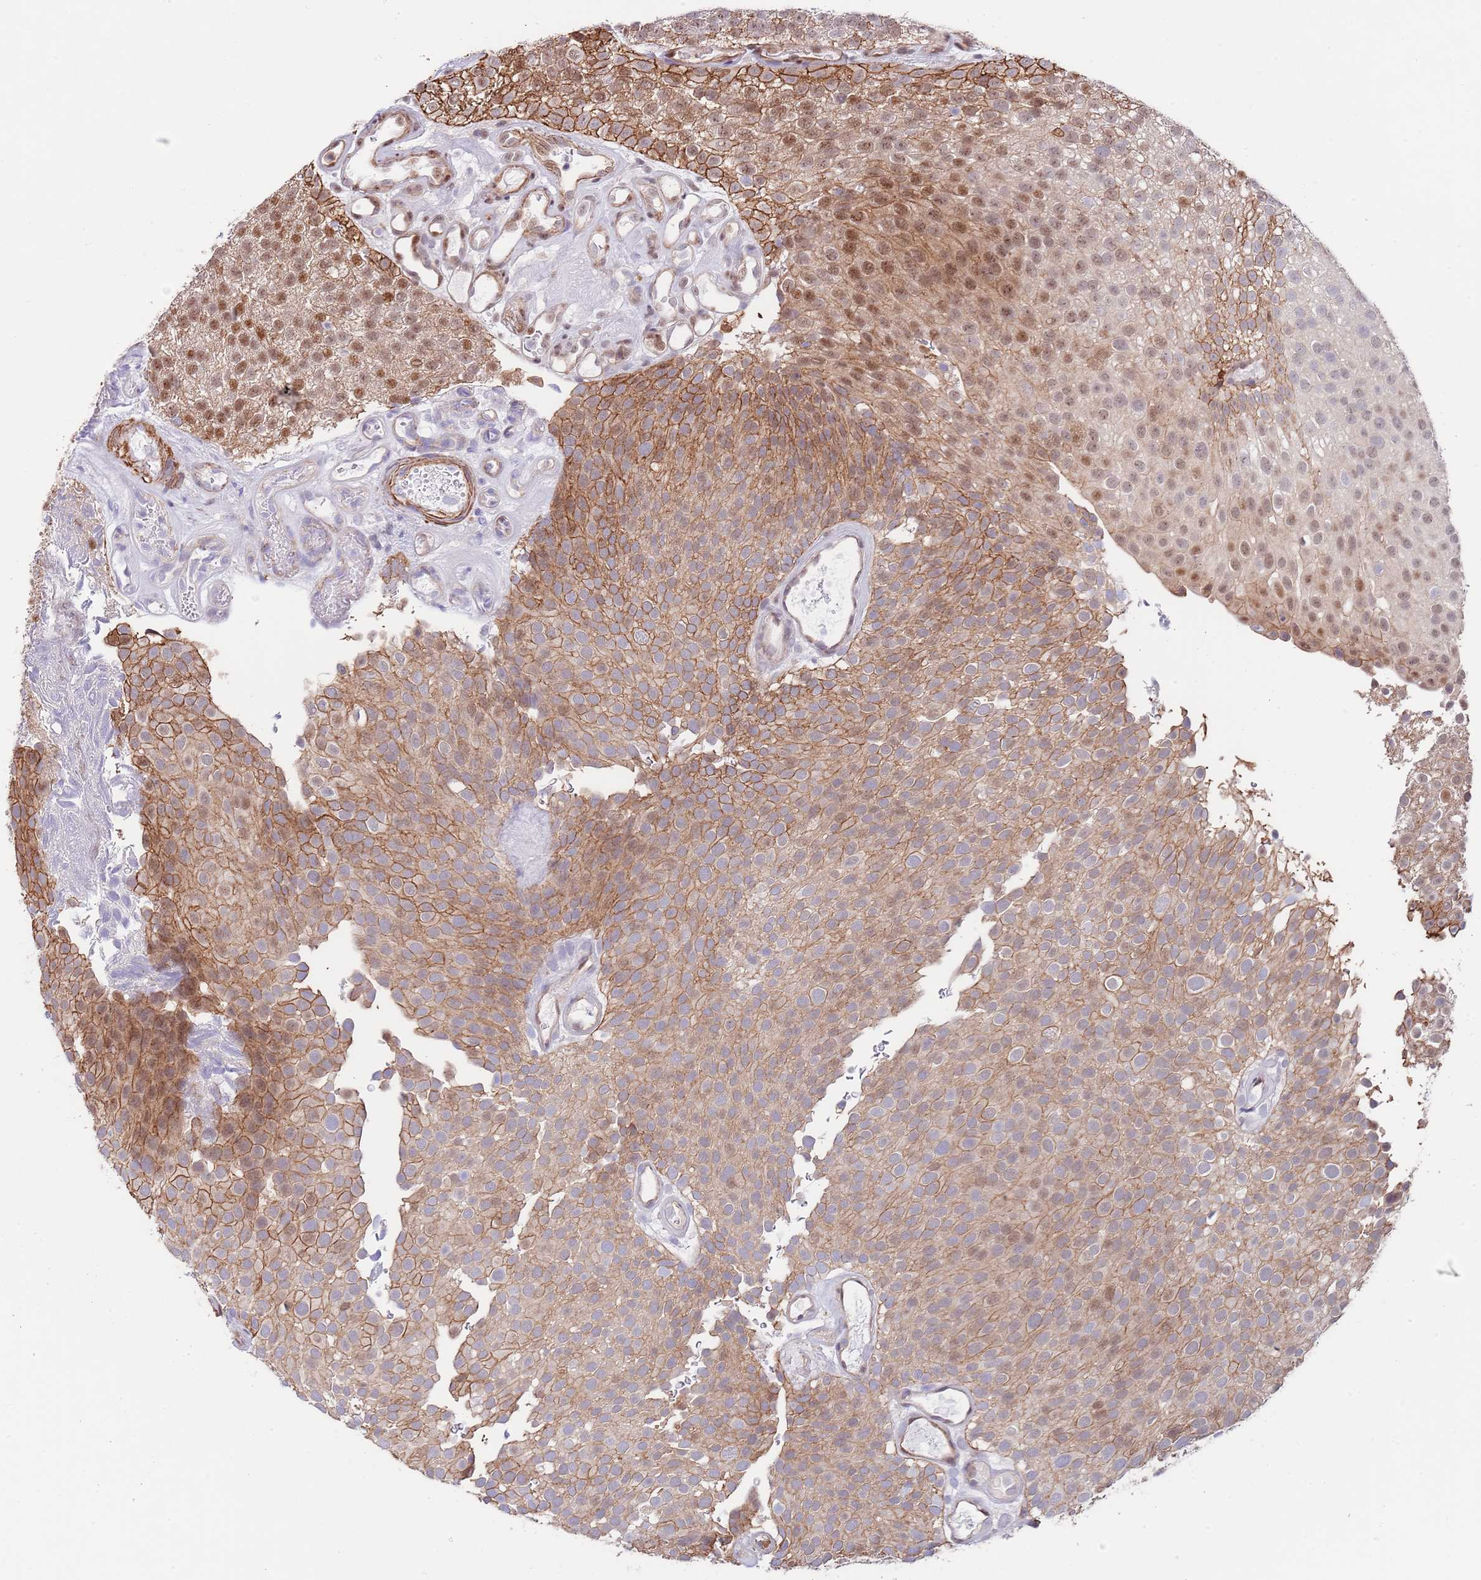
{"staining": {"intensity": "moderate", "quantity": ">75%", "location": "cytoplasmic/membranous,nuclear"}, "tissue": "urothelial cancer", "cell_type": "Tumor cells", "image_type": "cancer", "snomed": [{"axis": "morphology", "description": "Urothelial carcinoma, Low grade"}, {"axis": "topography", "description": "Urinary bladder"}], "caption": "A brown stain labels moderate cytoplasmic/membranous and nuclear staining of a protein in human urothelial carcinoma (low-grade) tumor cells.", "gene": "BPNT1", "patient": {"sex": "male", "age": 78}}